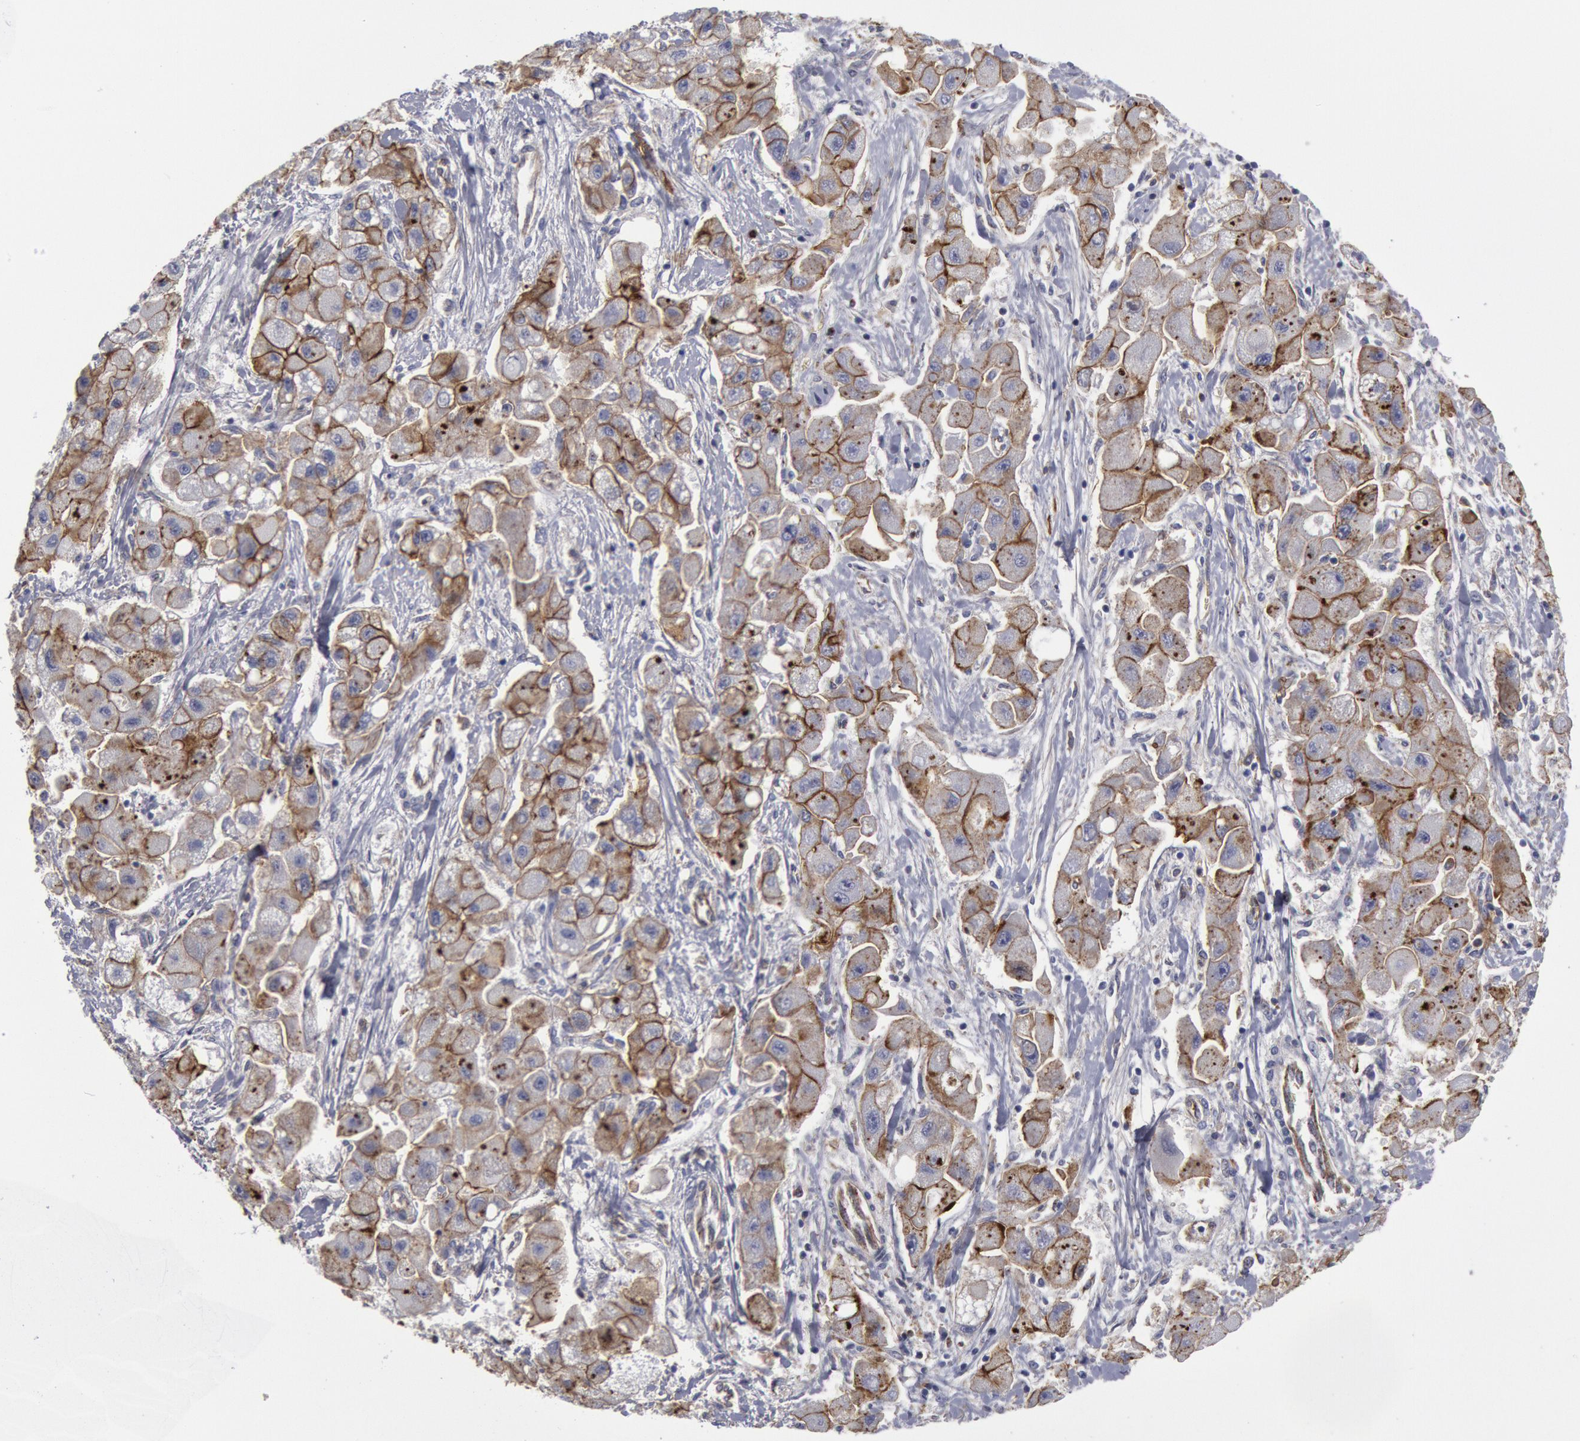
{"staining": {"intensity": "weak", "quantity": "25%-75%", "location": "cytoplasmic/membranous"}, "tissue": "liver cancer", "cell_type": "Tumor cells", "image_type": "cancer", "snomed": [{"axis": "morphology", "description": "Carcinoma, Hepatocellular, NOS"}, {"axis": "topography", "description": "Liver"}], "caption": "The photomicrograph exhibits a brown stain indicating the presence of a protein in the cytoplasmic/membranous of tumor cells in liver cancer.", "gene": "FLOT1", "patient": {"sex": "male", "age": 24}}